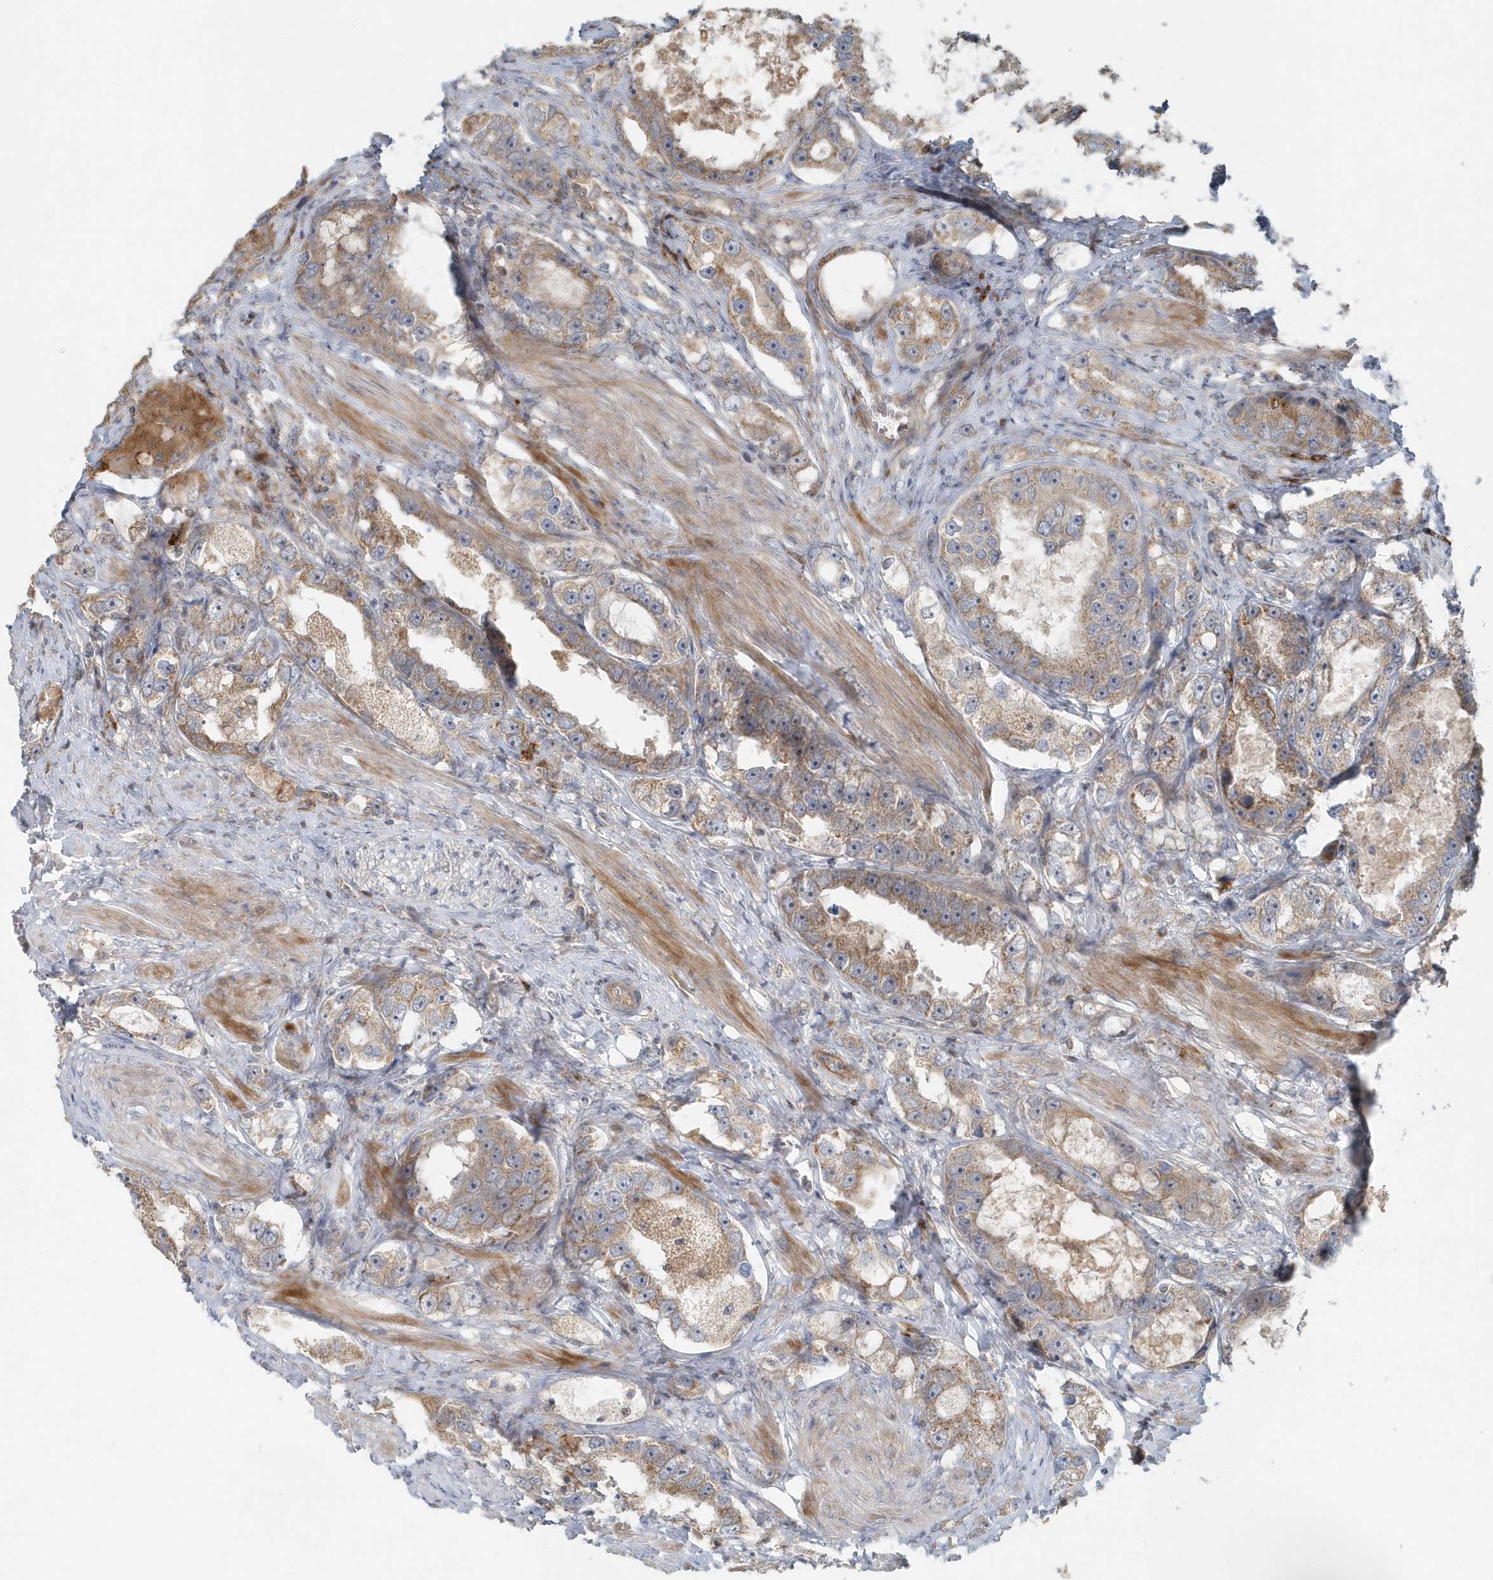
{"staining": {"intensity": "moderate", "quantity": ">75%", "location": "cytoplasmic/membranous"}, "tissue": "prostate cancer", "cell_type": "Tumor cells", "image_type": "cancer", "snomed": [{"axis": "morphology", "description": "Adenocarcinoma, High grade"}, {"axis": "topography", "description": "Prostate"}], "caption": "IHC histopathology image of human prostate cancer (high-grade adenocarcinoma) stained for a protein (brown), which demonstrates medium levels of moderate cytoplasmic/membranous positivity in about >75% of tumor cells.", "gene": "MMUT", "patient": {"sex": "male", "age": 63}}